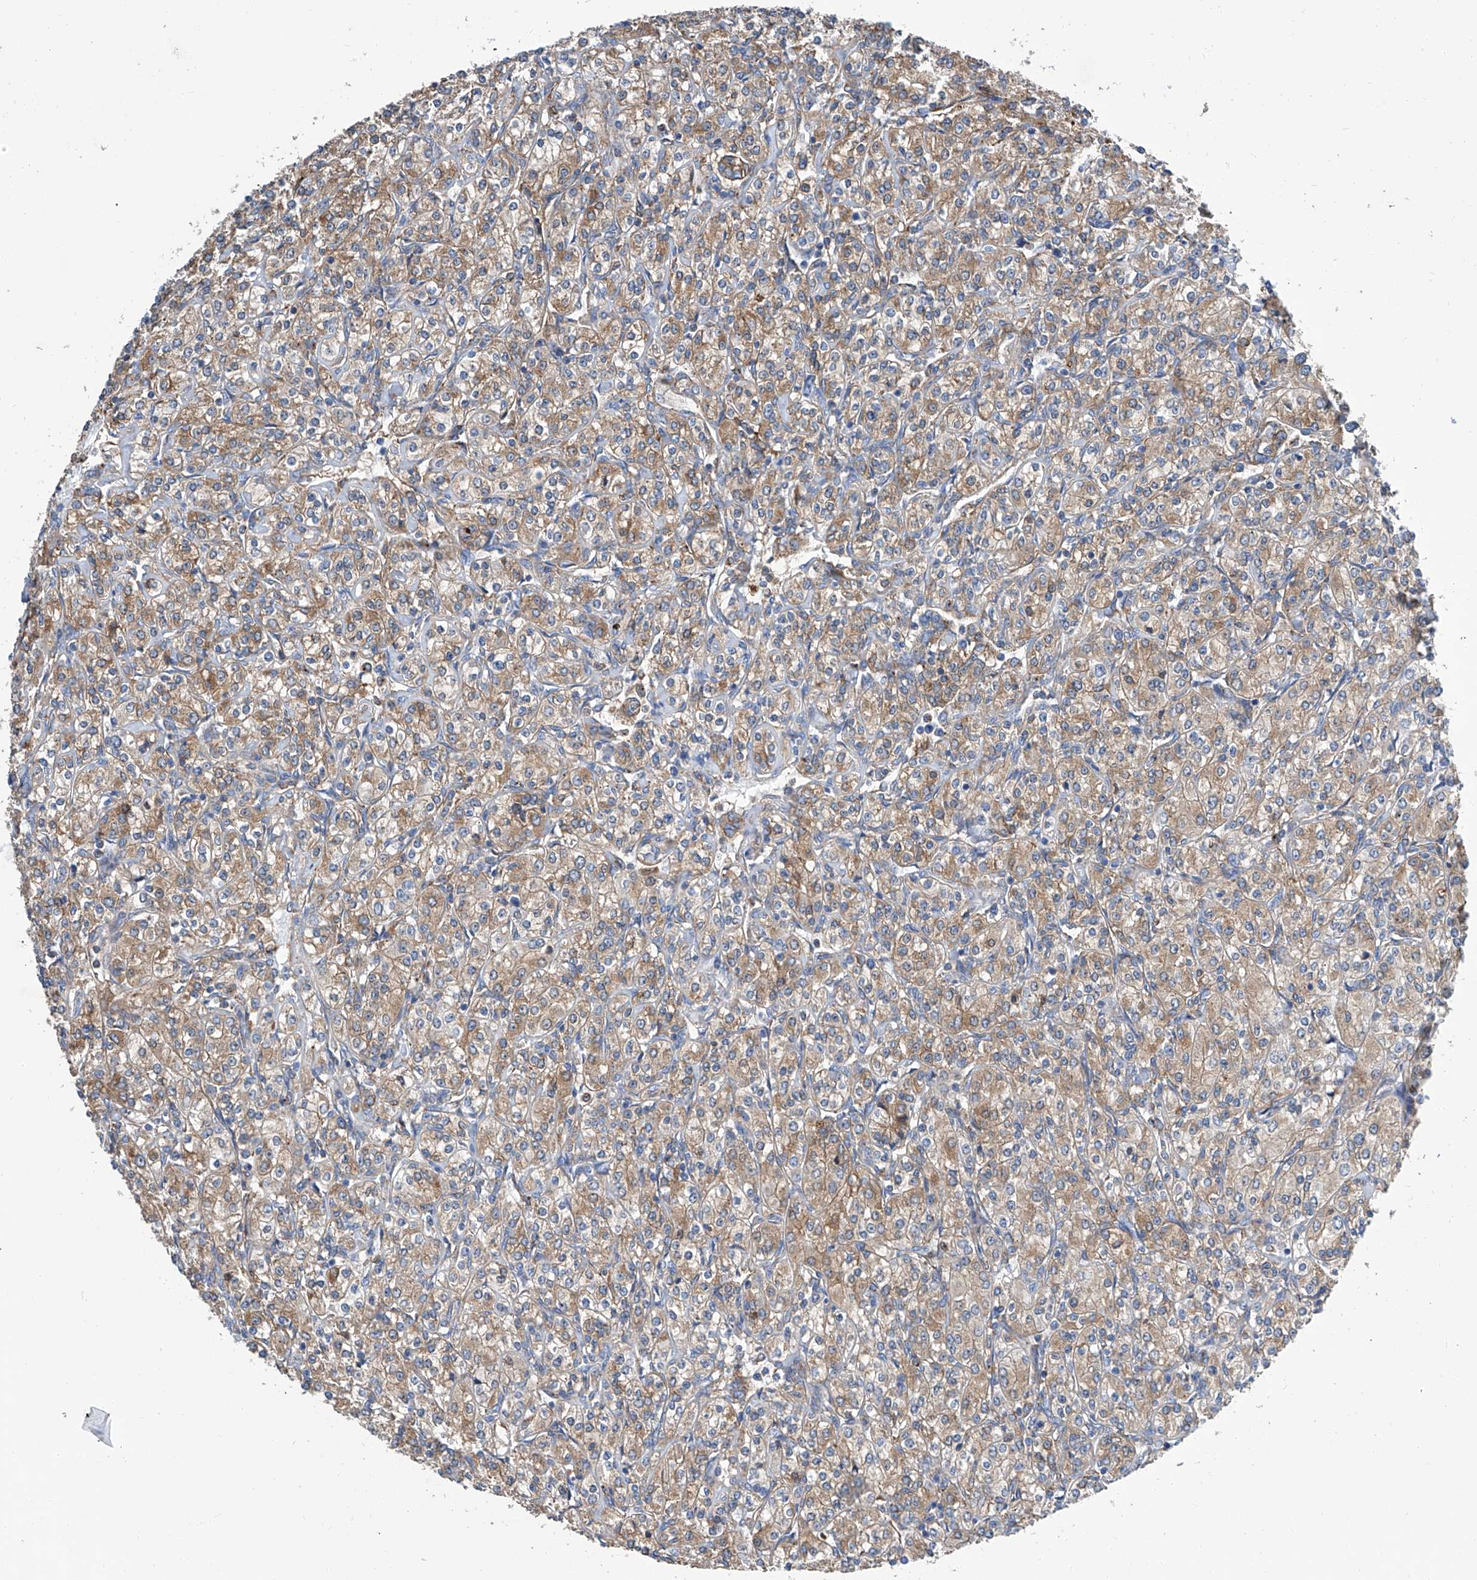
{"staining": {"intensity": "weak", "quantity": ">75%", "location": "cytoplasmic/membranous"}, "tissue": "renal cancer", "cell_type": "Tumor cells", "image_type": "cancer", "snomed": [{"axis": "morphology", "description": "Adenocarcinoma, NOS"}, {"axis": "topography", "description": "Kidney"}], "caption": "Human renal cancer stained with a brown dye exhibits weak cytoplasmic/membranous positive expression in approximately >75% of tumor cells.", "gene": "GPT", "patient": {"sex": "male", "age": 77}}